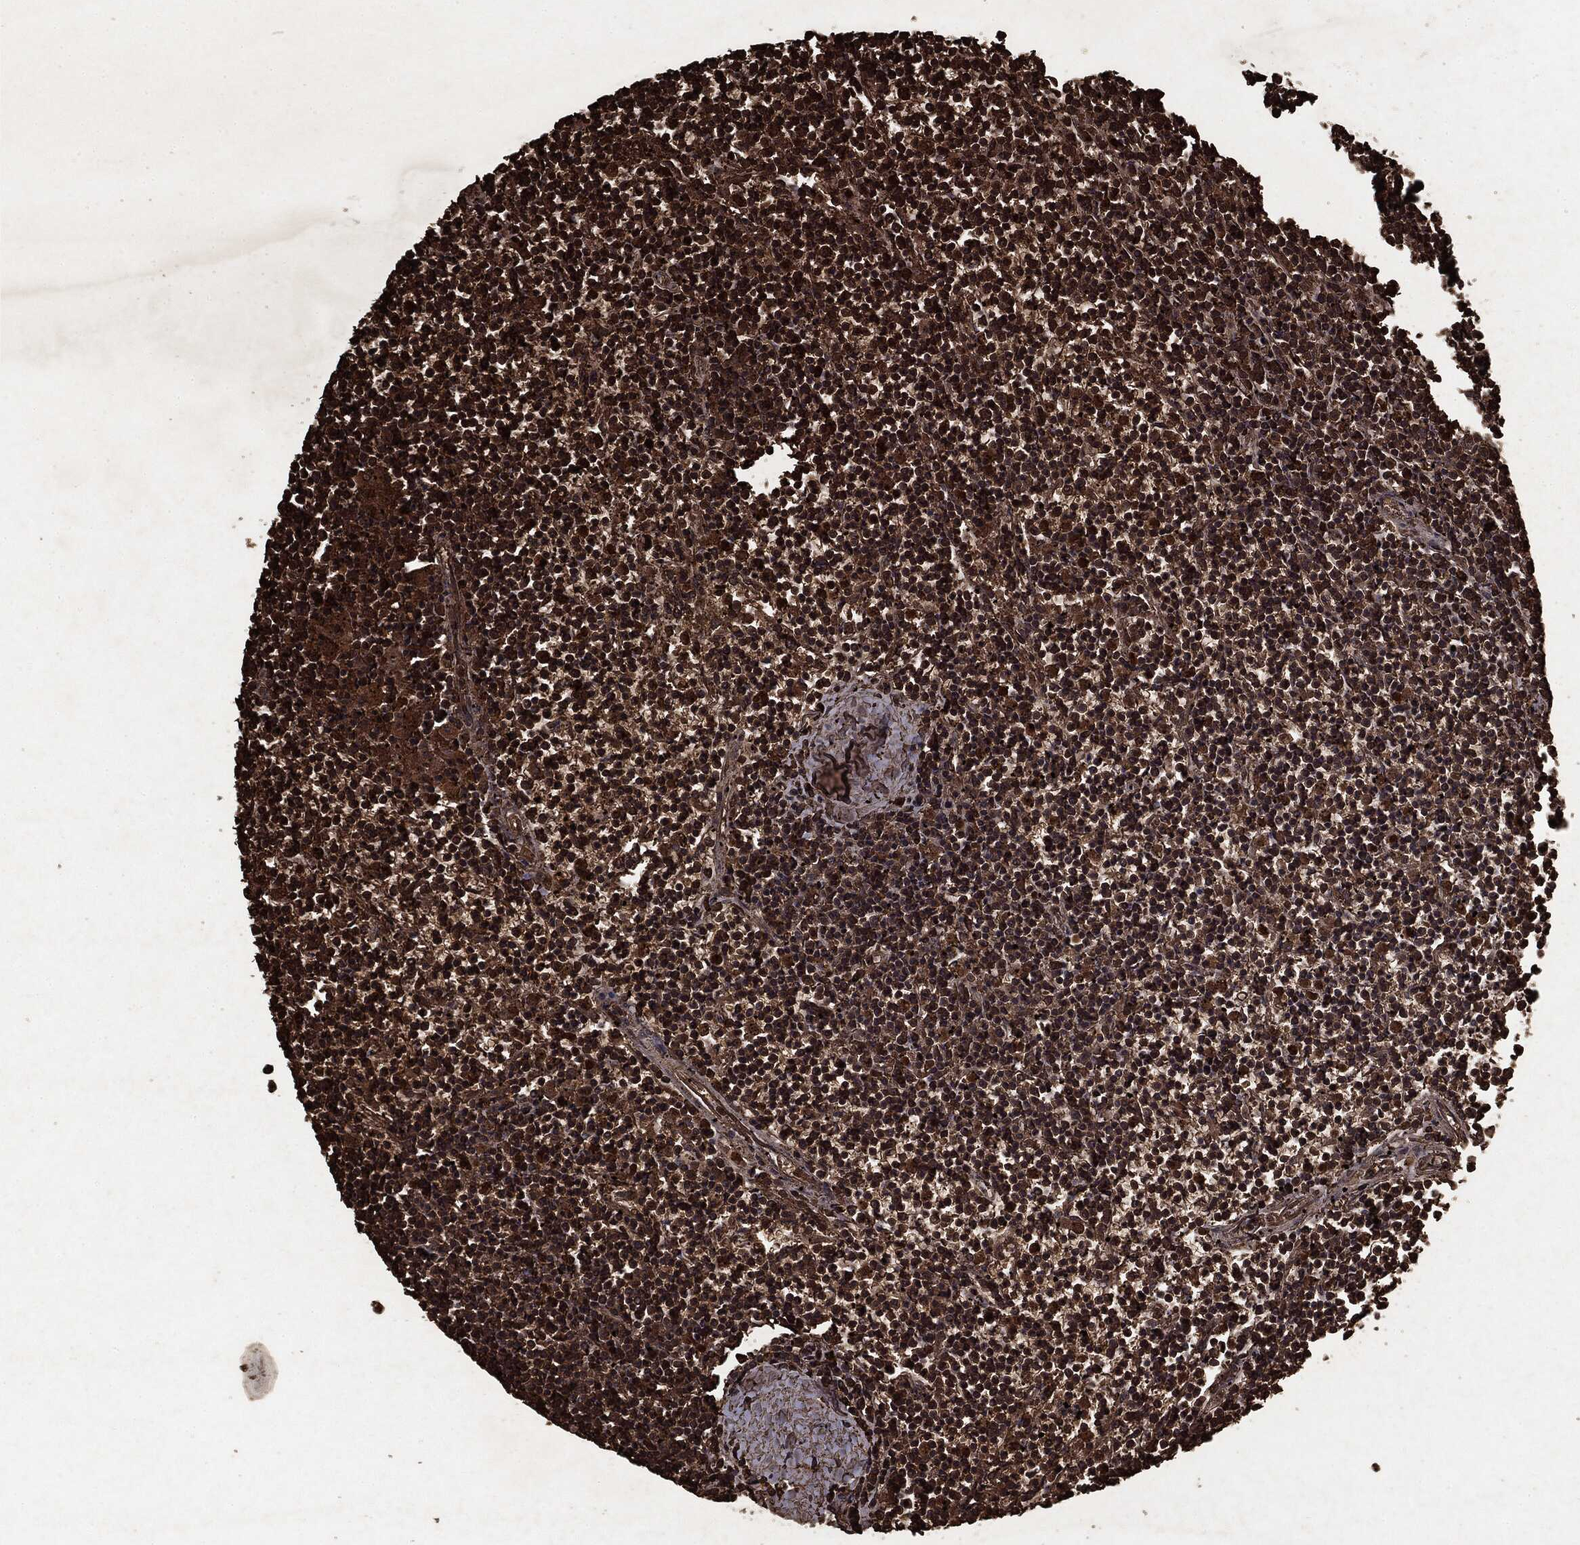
{"staining": {"intensity": "strong", "quantity": ">75%", "location": "cytoplasmic/membranous"}, "tissue": "lymphoma", "cell_type": "Tumor cells", "image_type": "cancer", "snomed": [{"axis": "morphology", "description": "Malignant lymphoma, non-Hodgkin's type, Low grade"}, {"axis": "topography", "description": "Spleen"}], "caption": "High-magnification brightfield microscopy of malignant lymphoma, non-Hodgkin's type (low-grade) stained with DAB (brown) and counterstained with hematoxylin (blue). tumor cells exhibit strong cytoplasmic/membranous positivity is present in approximately>75% of cells. The staining was performed using DAB to visualize the protein expression in brown, while the nuclei were stained in blue with hematoxylin (Magnification: 20x).", "gene": "ARAF", "patient": {"sex": "female", "age": 19}}